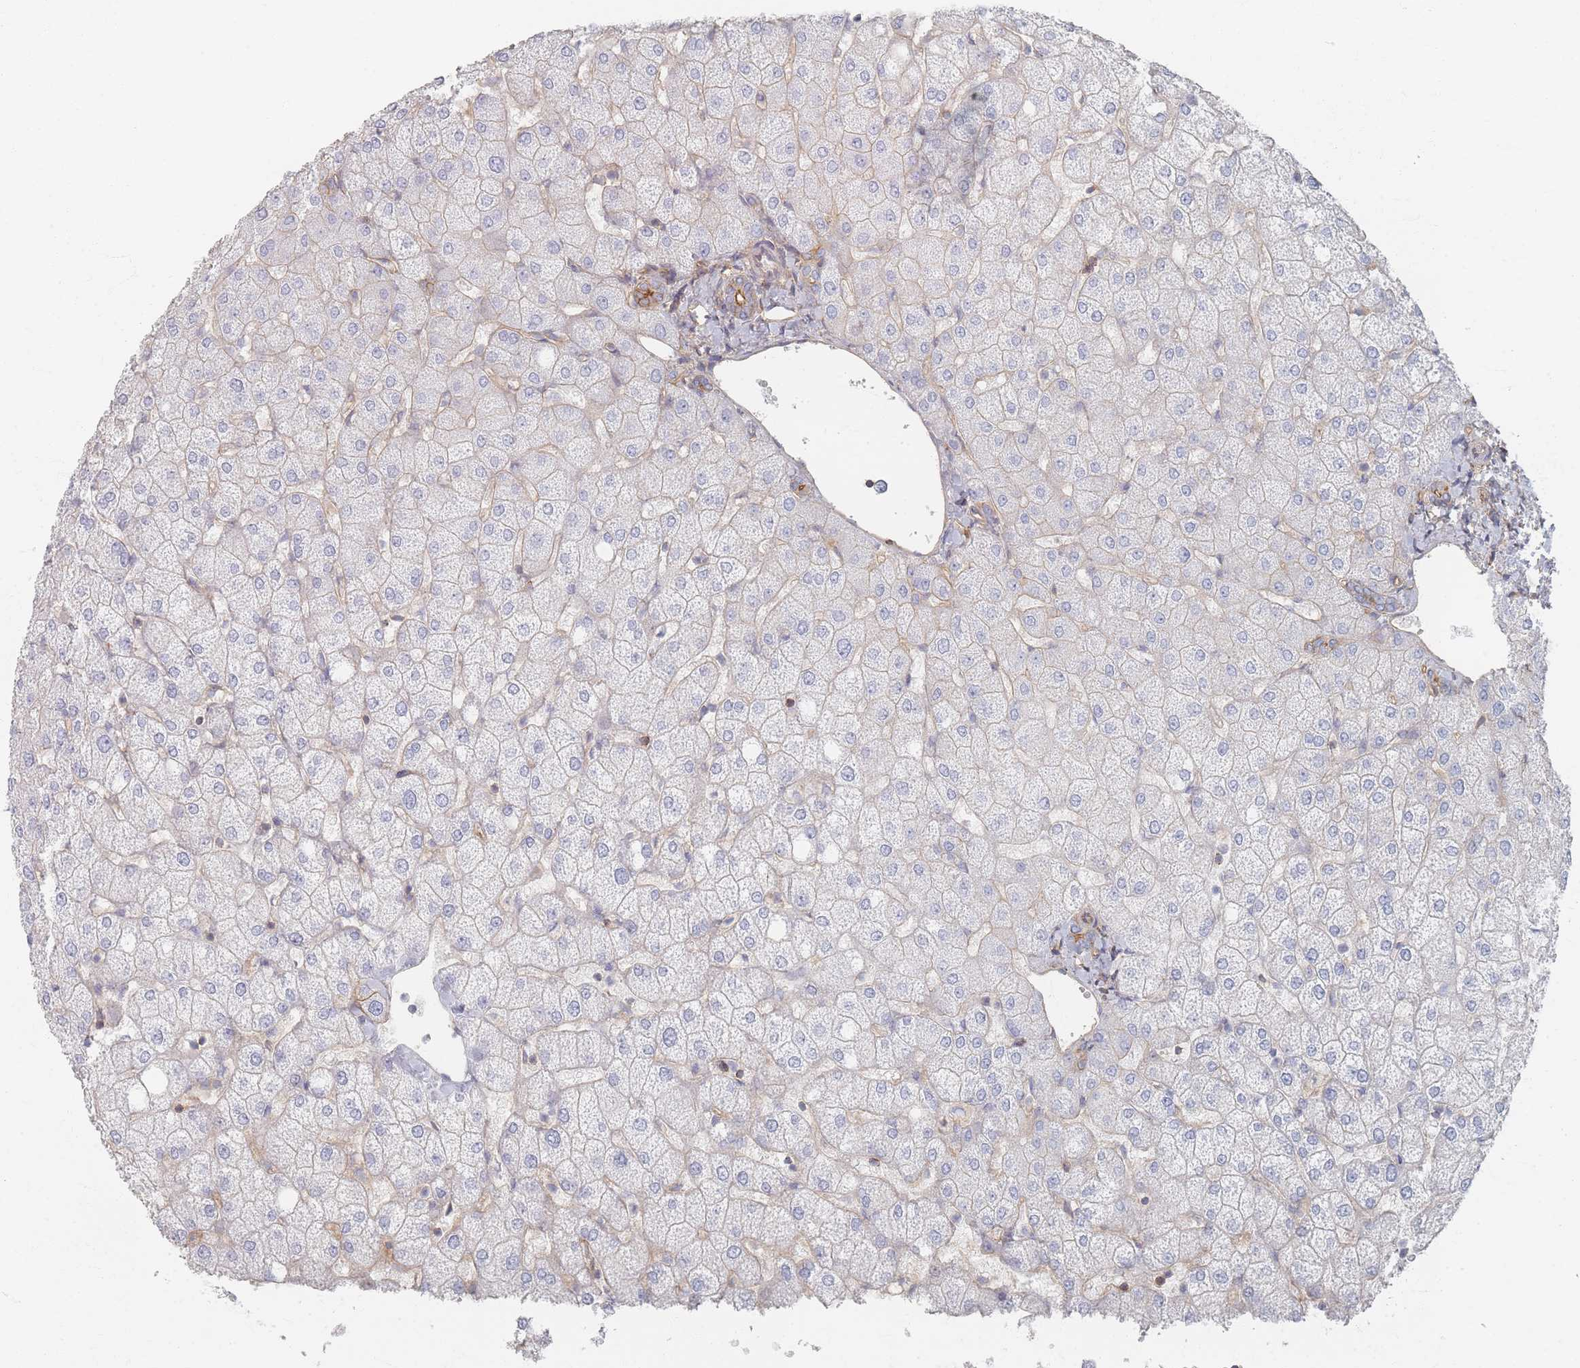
{"staining": {"intensity": "moderate", "quantity": "<25%", "location": "cytoplasmic/membranous"}, "tissue": "liver", "cell_type": "Cholangiocytes", "image_type": "normal", "snomed": [{"axis": "morphology", "description": "Normal tissue, NOS"}, {"axis": "topography", "description": "Liver"}], "caption": "Protein expression analysis of normal liver demonstrates moderate cytoplasmic/membranous staining in about <25% of cholangiocytes. Nuclei are stained in blue.", "gene": "GNB1", "patient": {"sex": "female", "age": 54}}